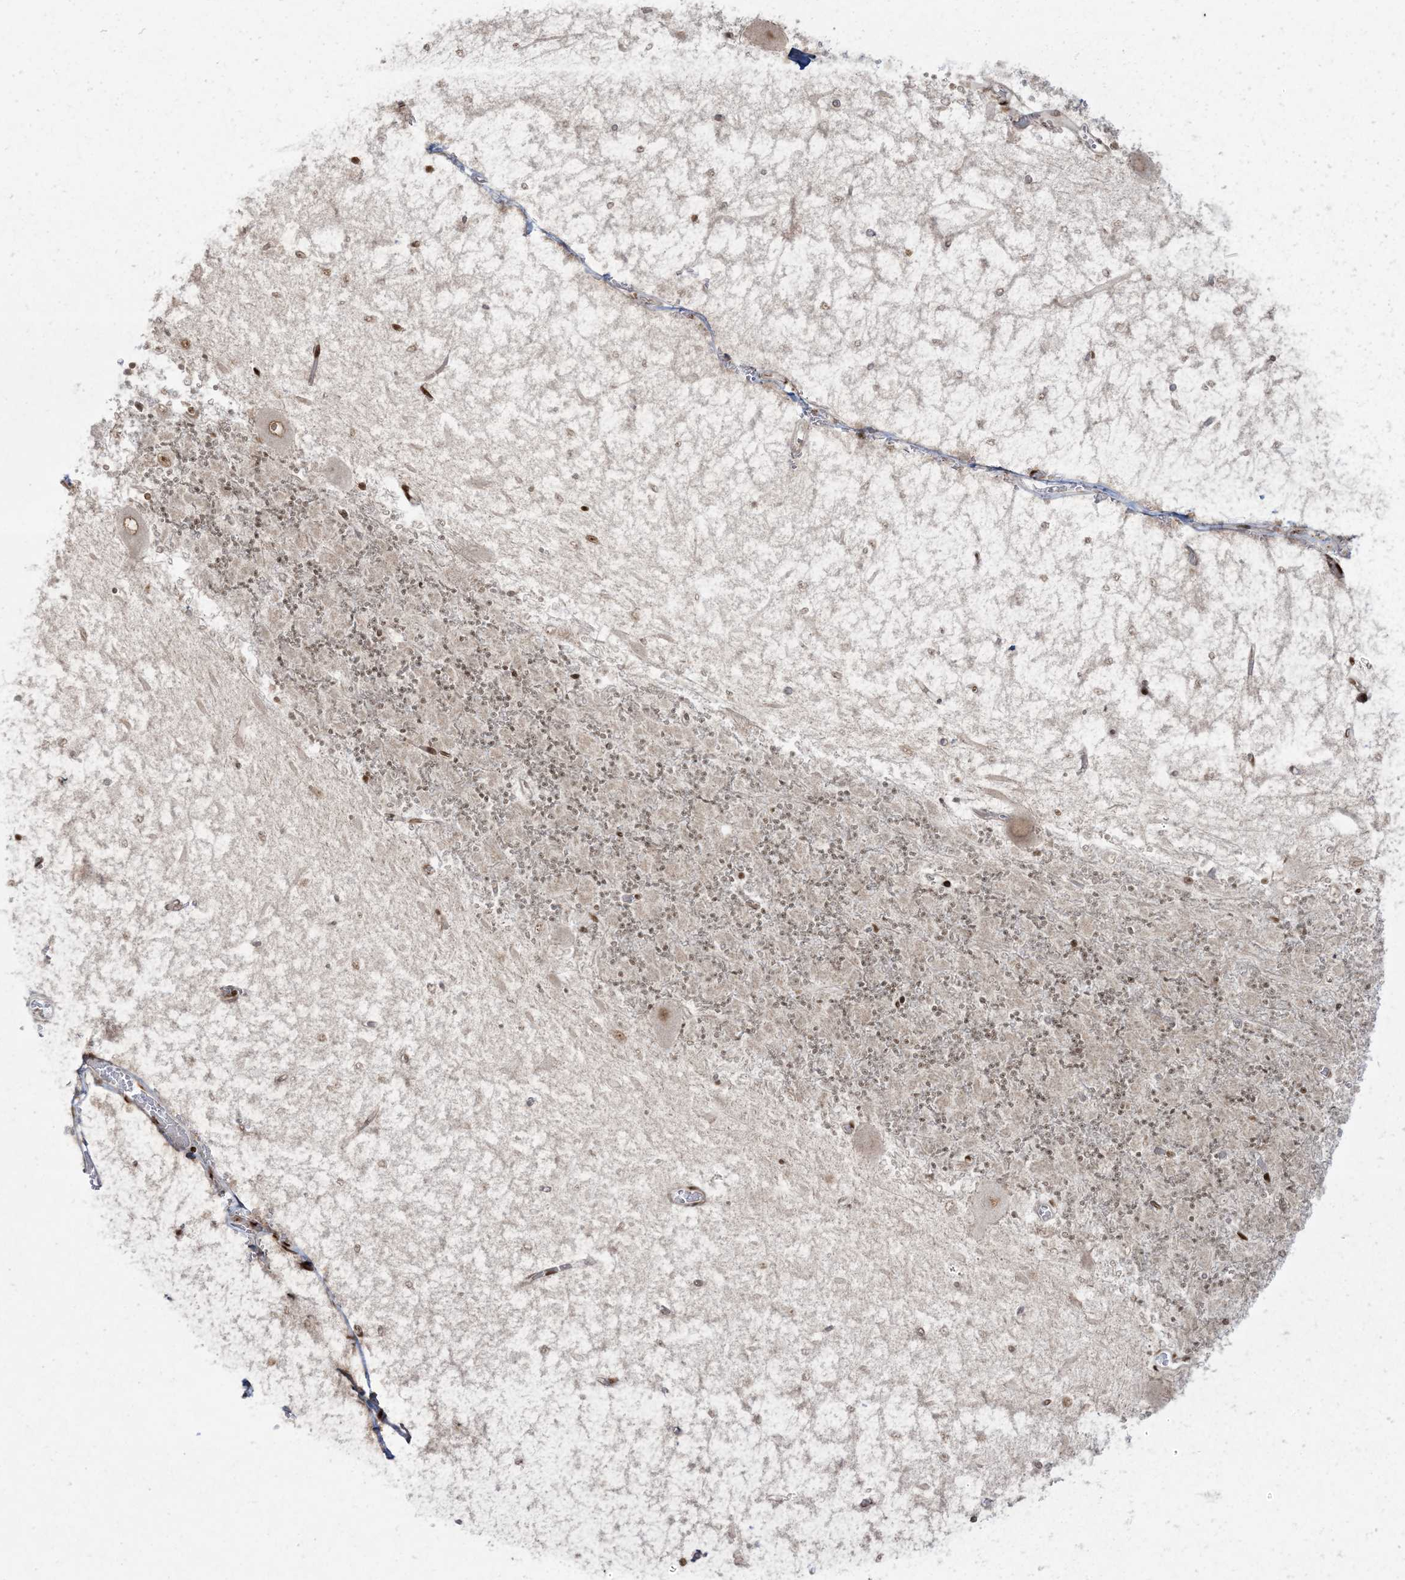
{"staining": {"intensity": "strong", "quantity": "<25%", "location": "nuclear"}, "tissue": "cerebellum", "cell_type": "Cells in granular layer", "image_type": "normal", "snomed": [{"axis": "morphology", "description": "Normal tissue, NOS"}, {"axis": "topography", "description": "Cerebellum"}], "caption": "Immunohistochemical staining of normal cerebellum demonstrates strong nuclear protein staining in approximately <25% of cells in granular layer. The staining was performed using DAB, with brown indicating positive protein expression. Nuclei are stained blue with hematoxylin.", "gene": "RBM10", "patient": {"sex": "male", "age": 37}}